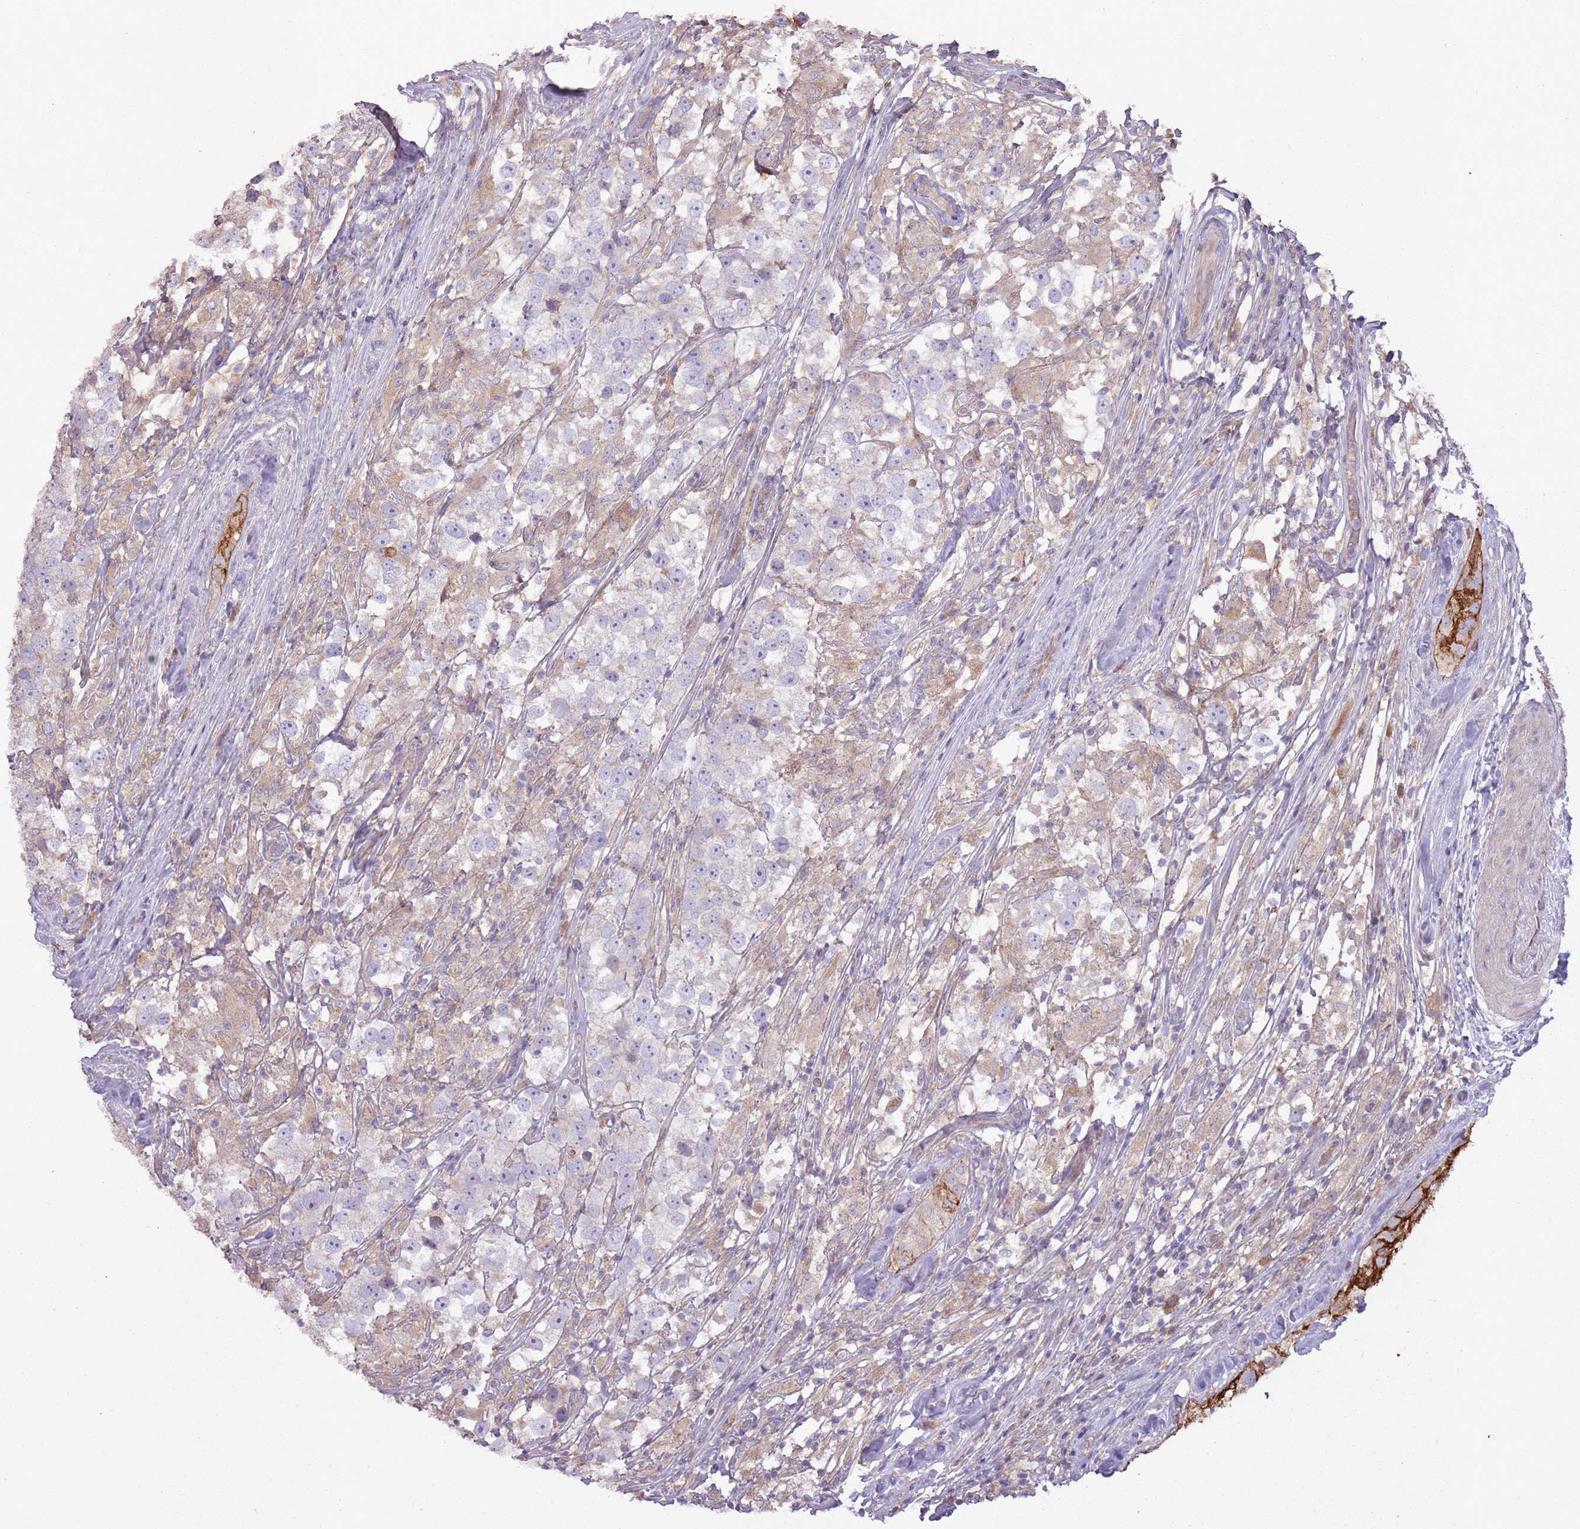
{"staining": {"intensity": "weak", "quantity": "25%-75%", "location": "cytoplasmic/membranous"}, "tissue": "testis cancer", "cell_type": "Tumor cells", "image_type": "cancer", "snomed": [{"axis": "morphology", "description": "Seminoma, NOS"}, {"axis": "topography", "description": "Testis"}], "caption": "Protein staining demonstrates weak cytoplasmic/membranous staining in about 25%-75% of tumor cells in seminoma (testis).", "gene": "ANKRD24", "patient": {"sex": "male", "age": 46}}